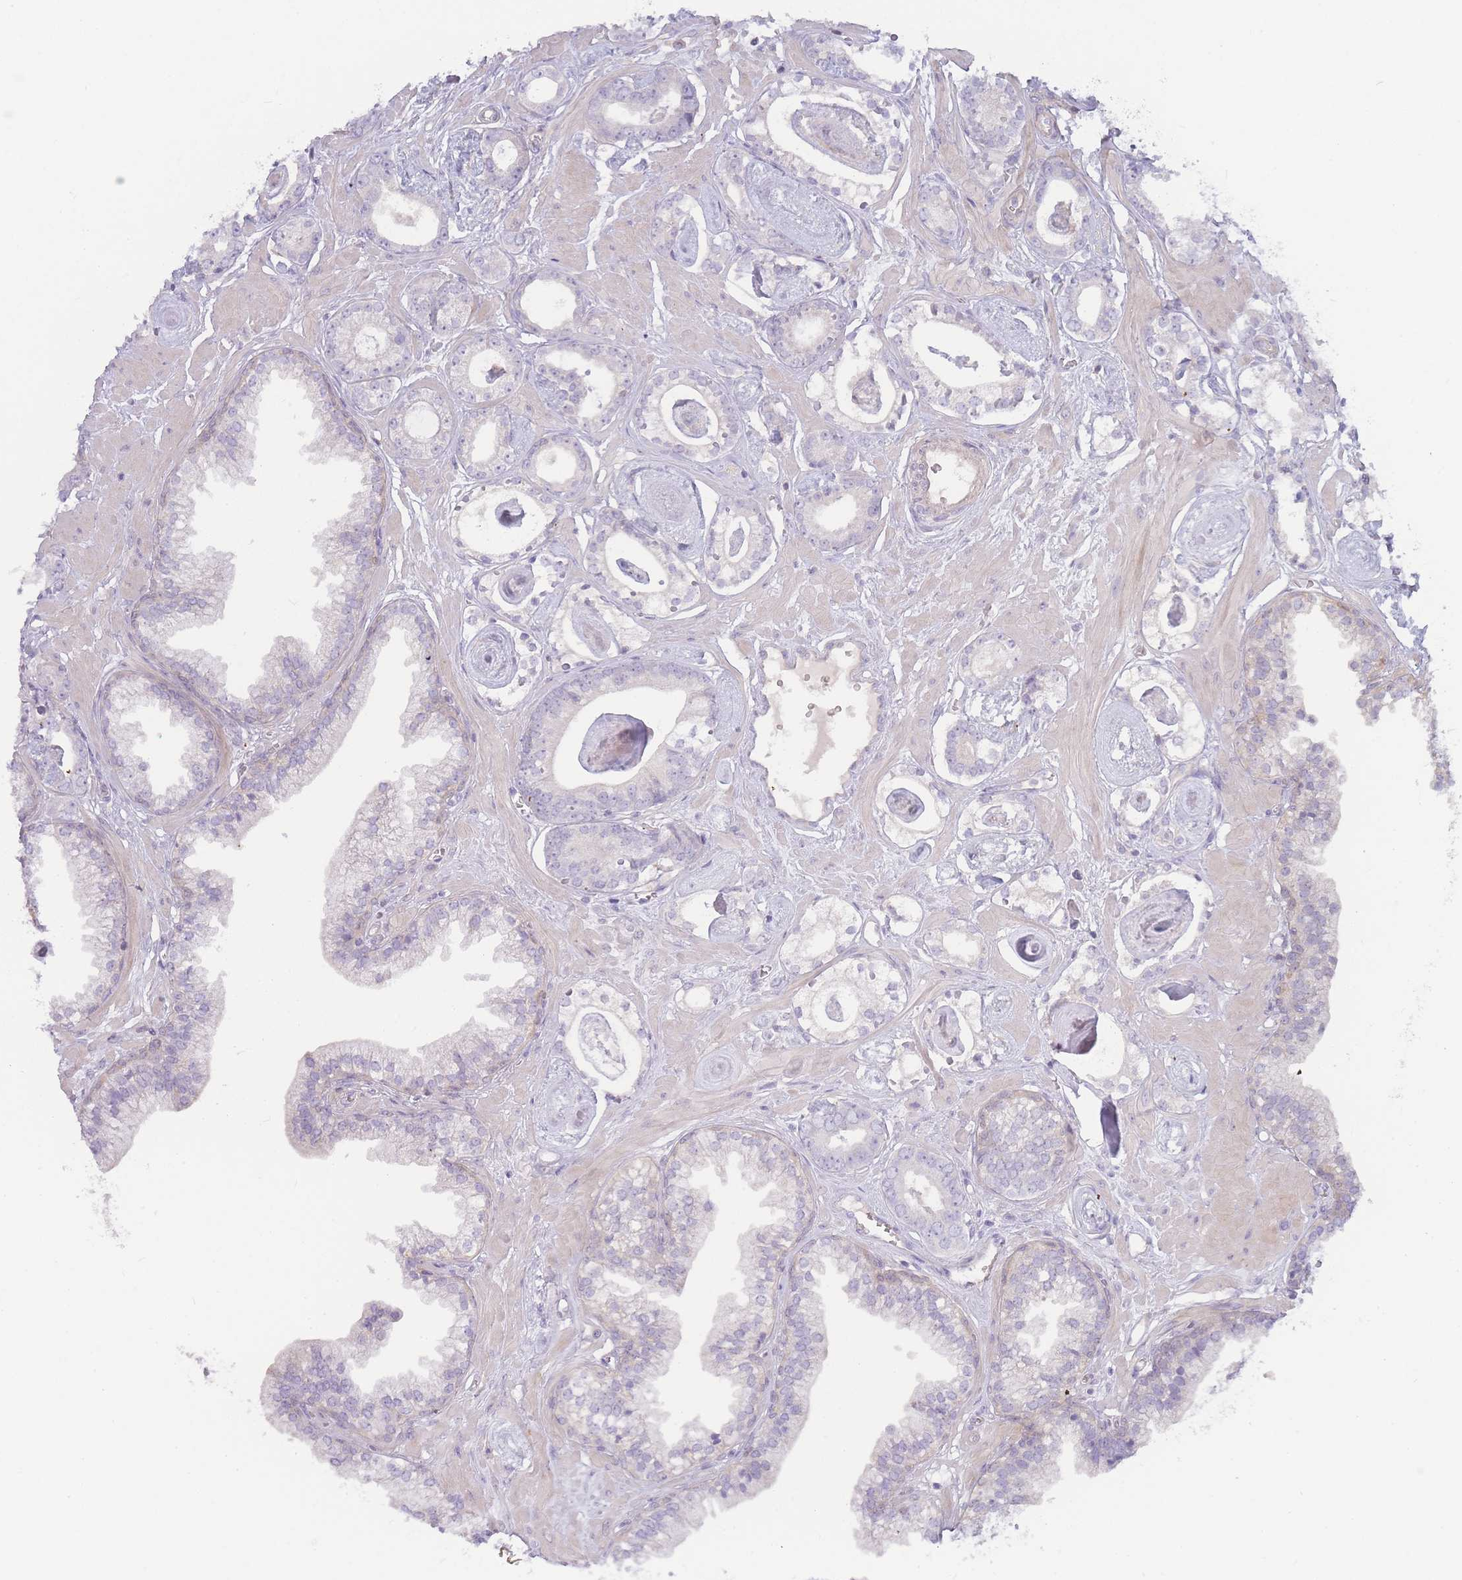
{"staining": {"intensity": "negative", "quantity": "none", "location": "none"}, "tissue": "prostate cancer", "cell_type": "Tumor cells", "image_type": "cancer", "snomed": [{"axis": "morphology", "description": "Adenocarcinoma, Low grade"}, {"axis": "topography", "description": "Prostate"}], "caption": "Prostate adenocarcinoma (low-grade) was stained to show a protein in brown. There is no significant positivity in tumor cells. (DAB immunohistochemistry, high magnification).", "gene": "SPHKAP", "patient": {"sex": "male", "age": 60}}